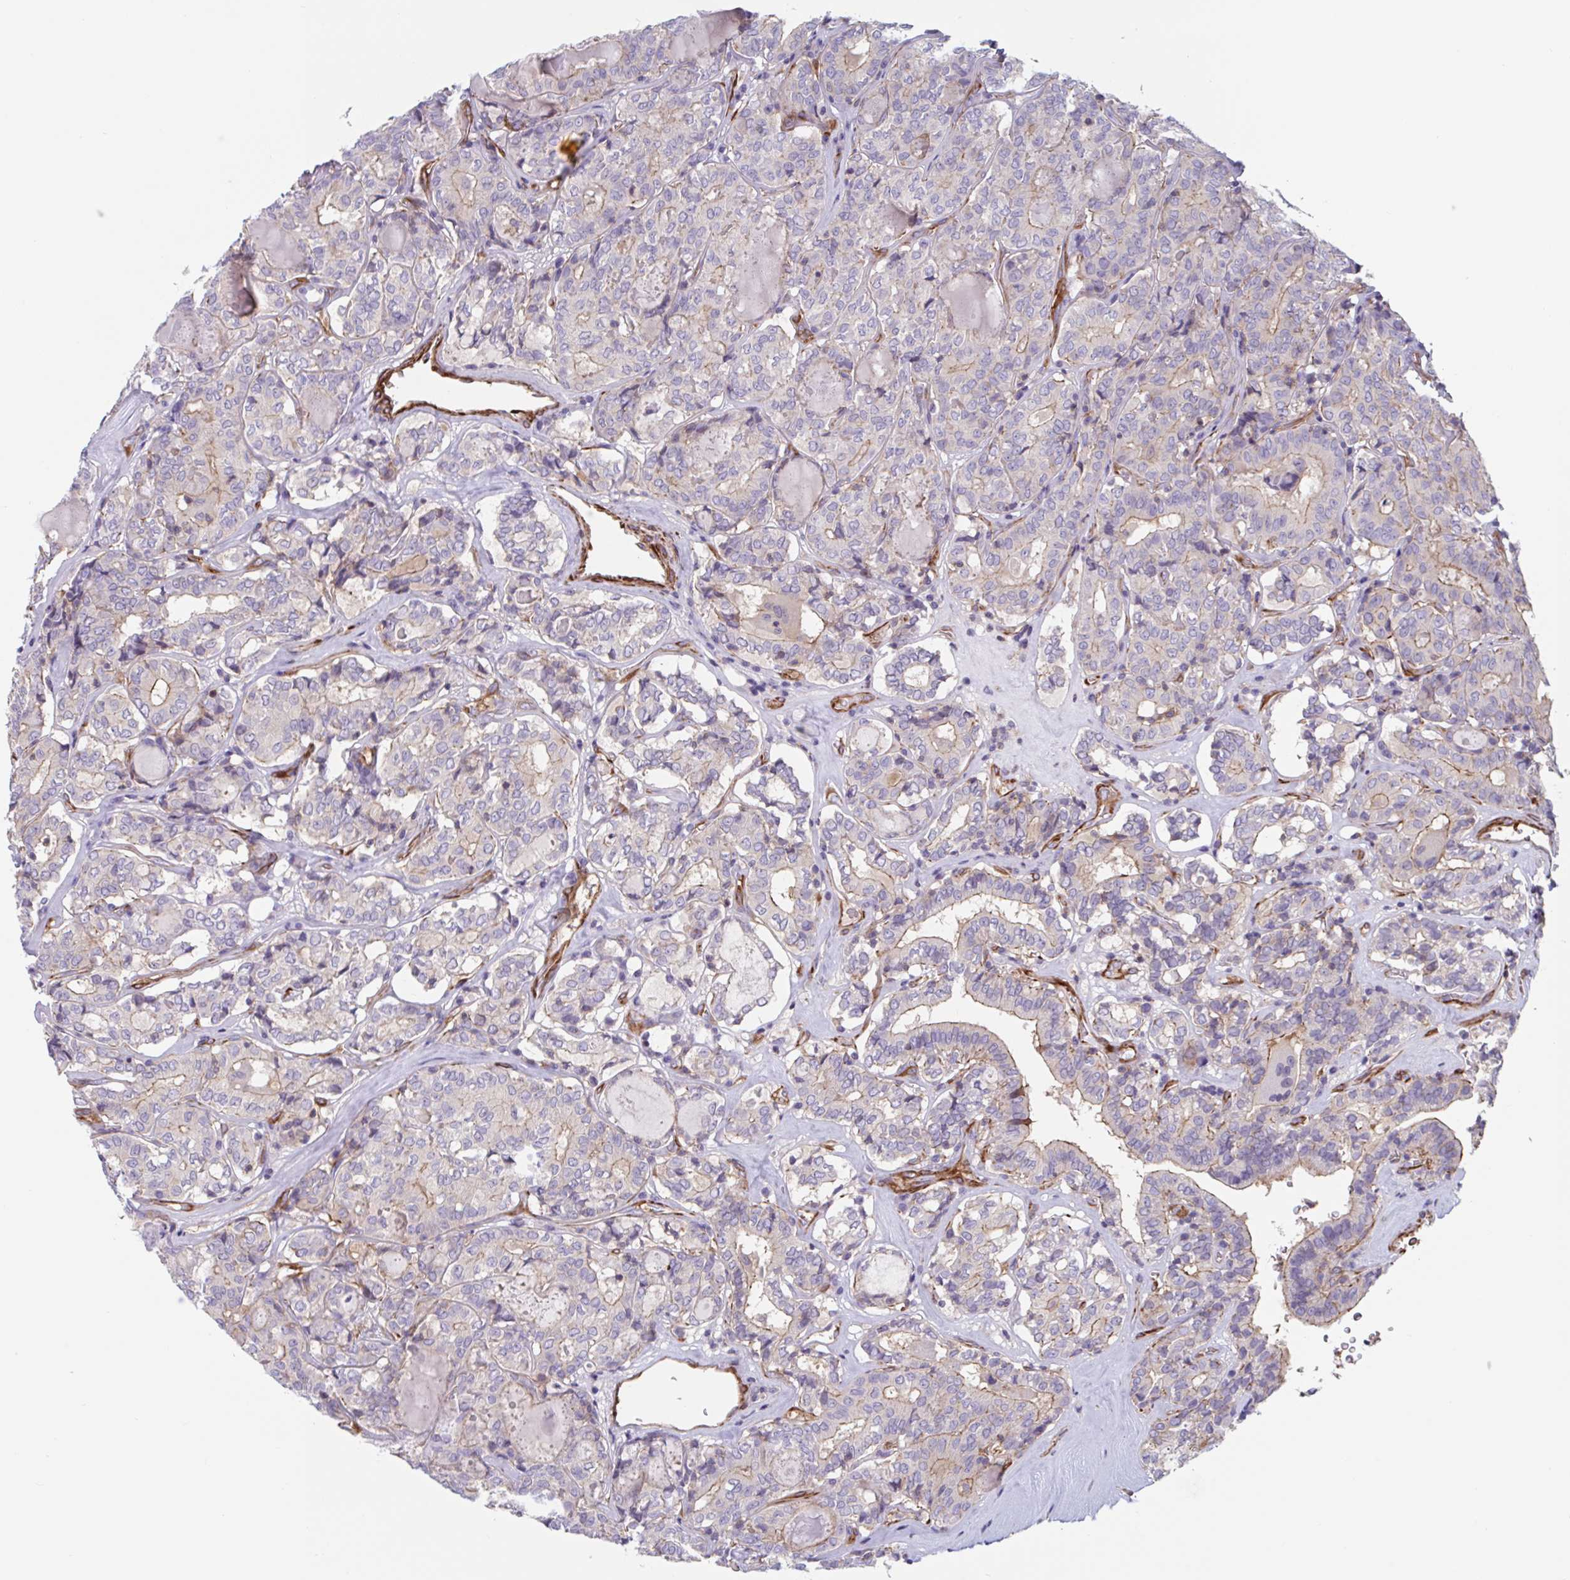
{"staining": {"intensity": "weak", "quantity": "25%-75%", "location": "cytoplasmic/membranous"}, "tissue": "thyroid cancer", "cell_type": "Tumor cells", "image_type": "cancer", "snomed": [{"axis": "morphology", "description": "Papillary adenocarcinoma, NOS"}, {"axis": "topography", "description": "Thyroid gland"}], "caption": "Immunohistochemistry (IHC) histopathology image of neoplastic tissue: human thyroid cancer stained using immunohistochemistry (IHC) displays low levels of weak protein expression localized specifically in the cytoplasmic/membranous of tumor cells, appearing as a cytoplasmic/membranous brown color.", "gene": "SHISA7", "patient": {"sex": "female", "age": 72}}